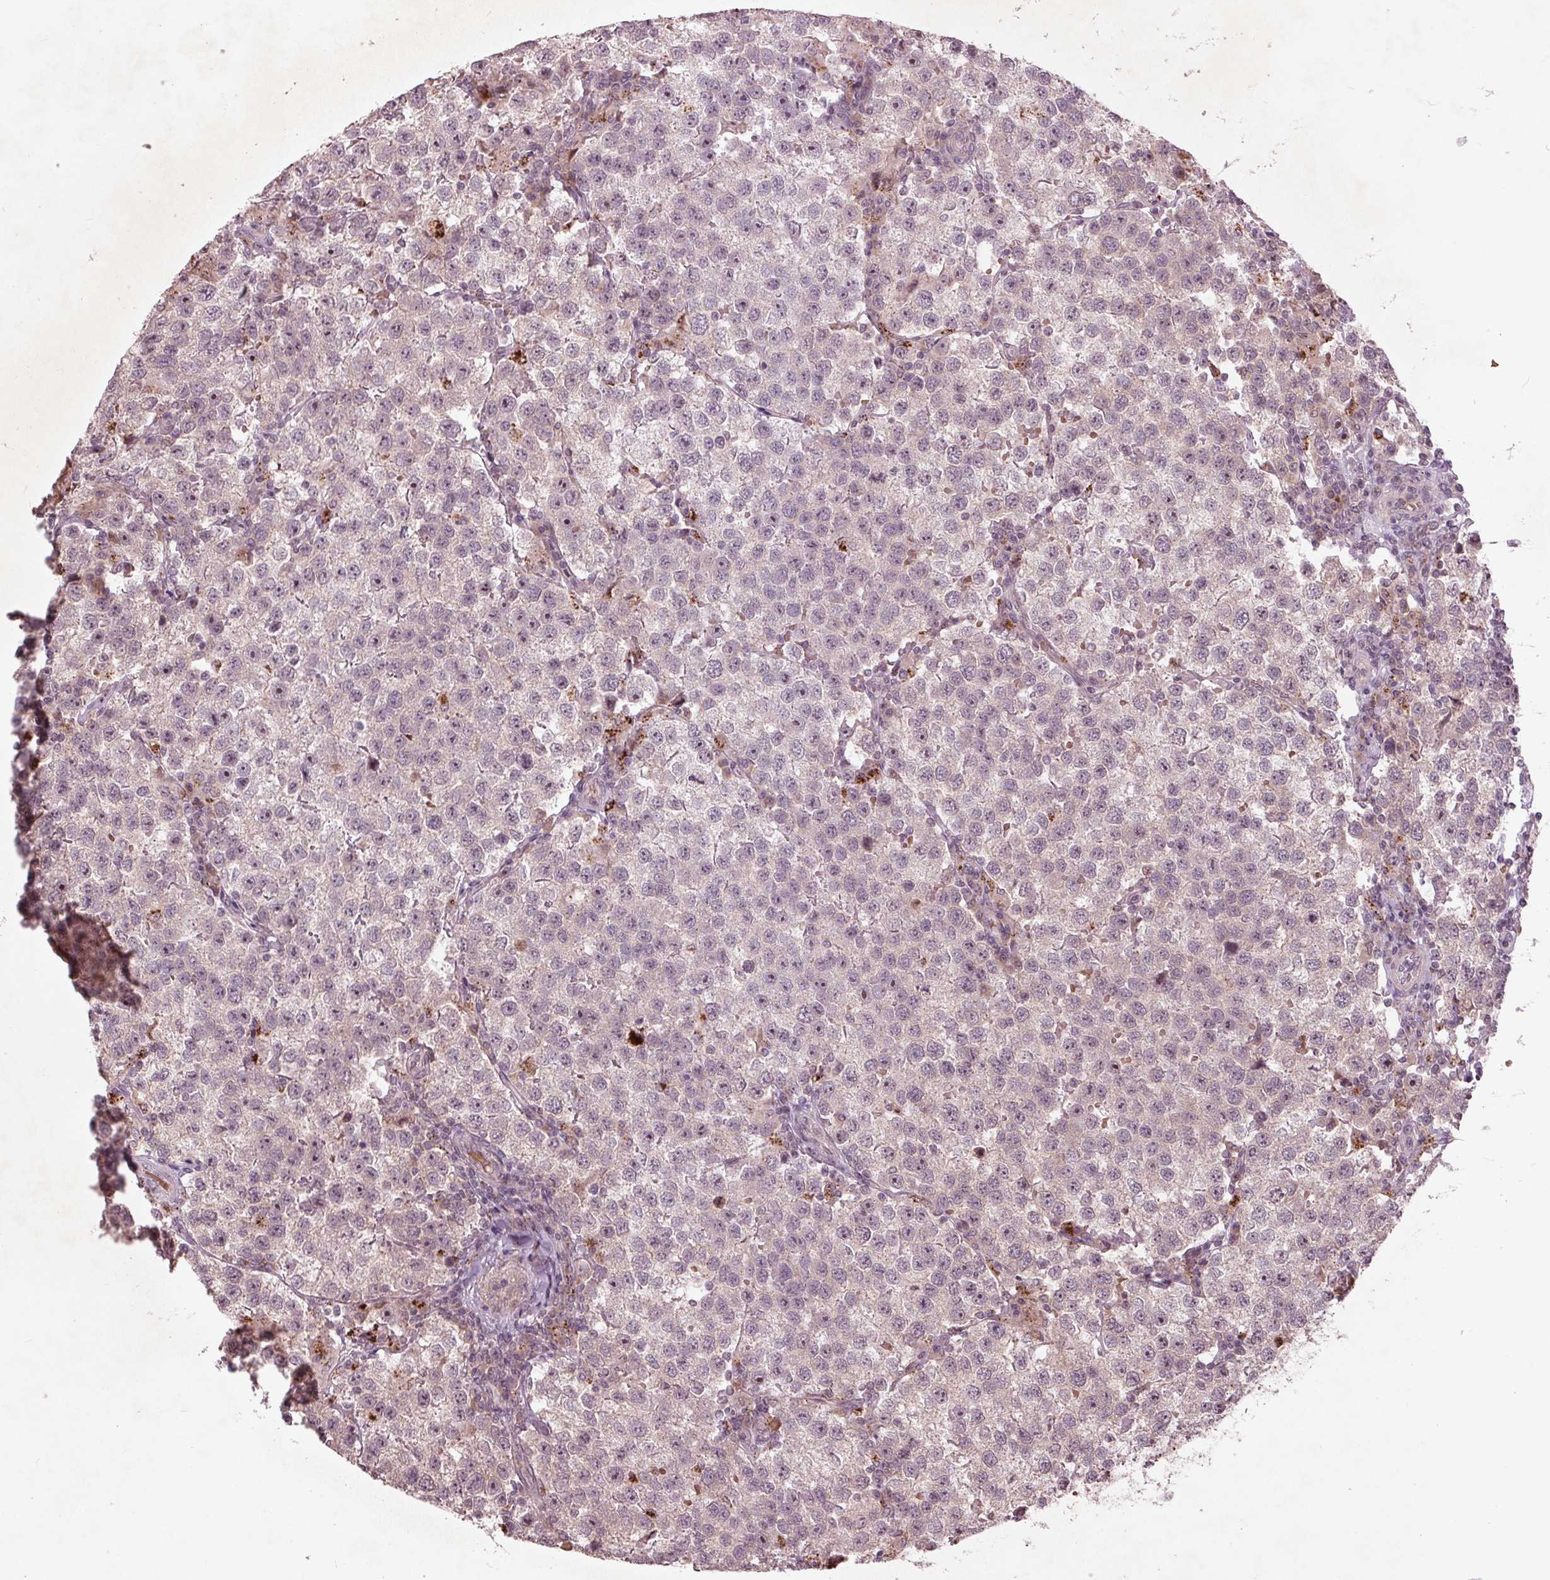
{"staining": {"intensity": "negative", "quantity": "none", "location": "none"}, "tissue": "testis cancer", "cell_type": "Tumor cells", "image_type": "cancer", "snomed": [{"axis": "morphology", "description": "Seminoma, NOS"}, {"axis": "topography", "description": "Testis"}], "caption": "The photomicrograph displays no significant positivity in tumor cells of testis seminoma.", "gene": "CDKL4", "patient": {"sex": "male", "age": 37}}